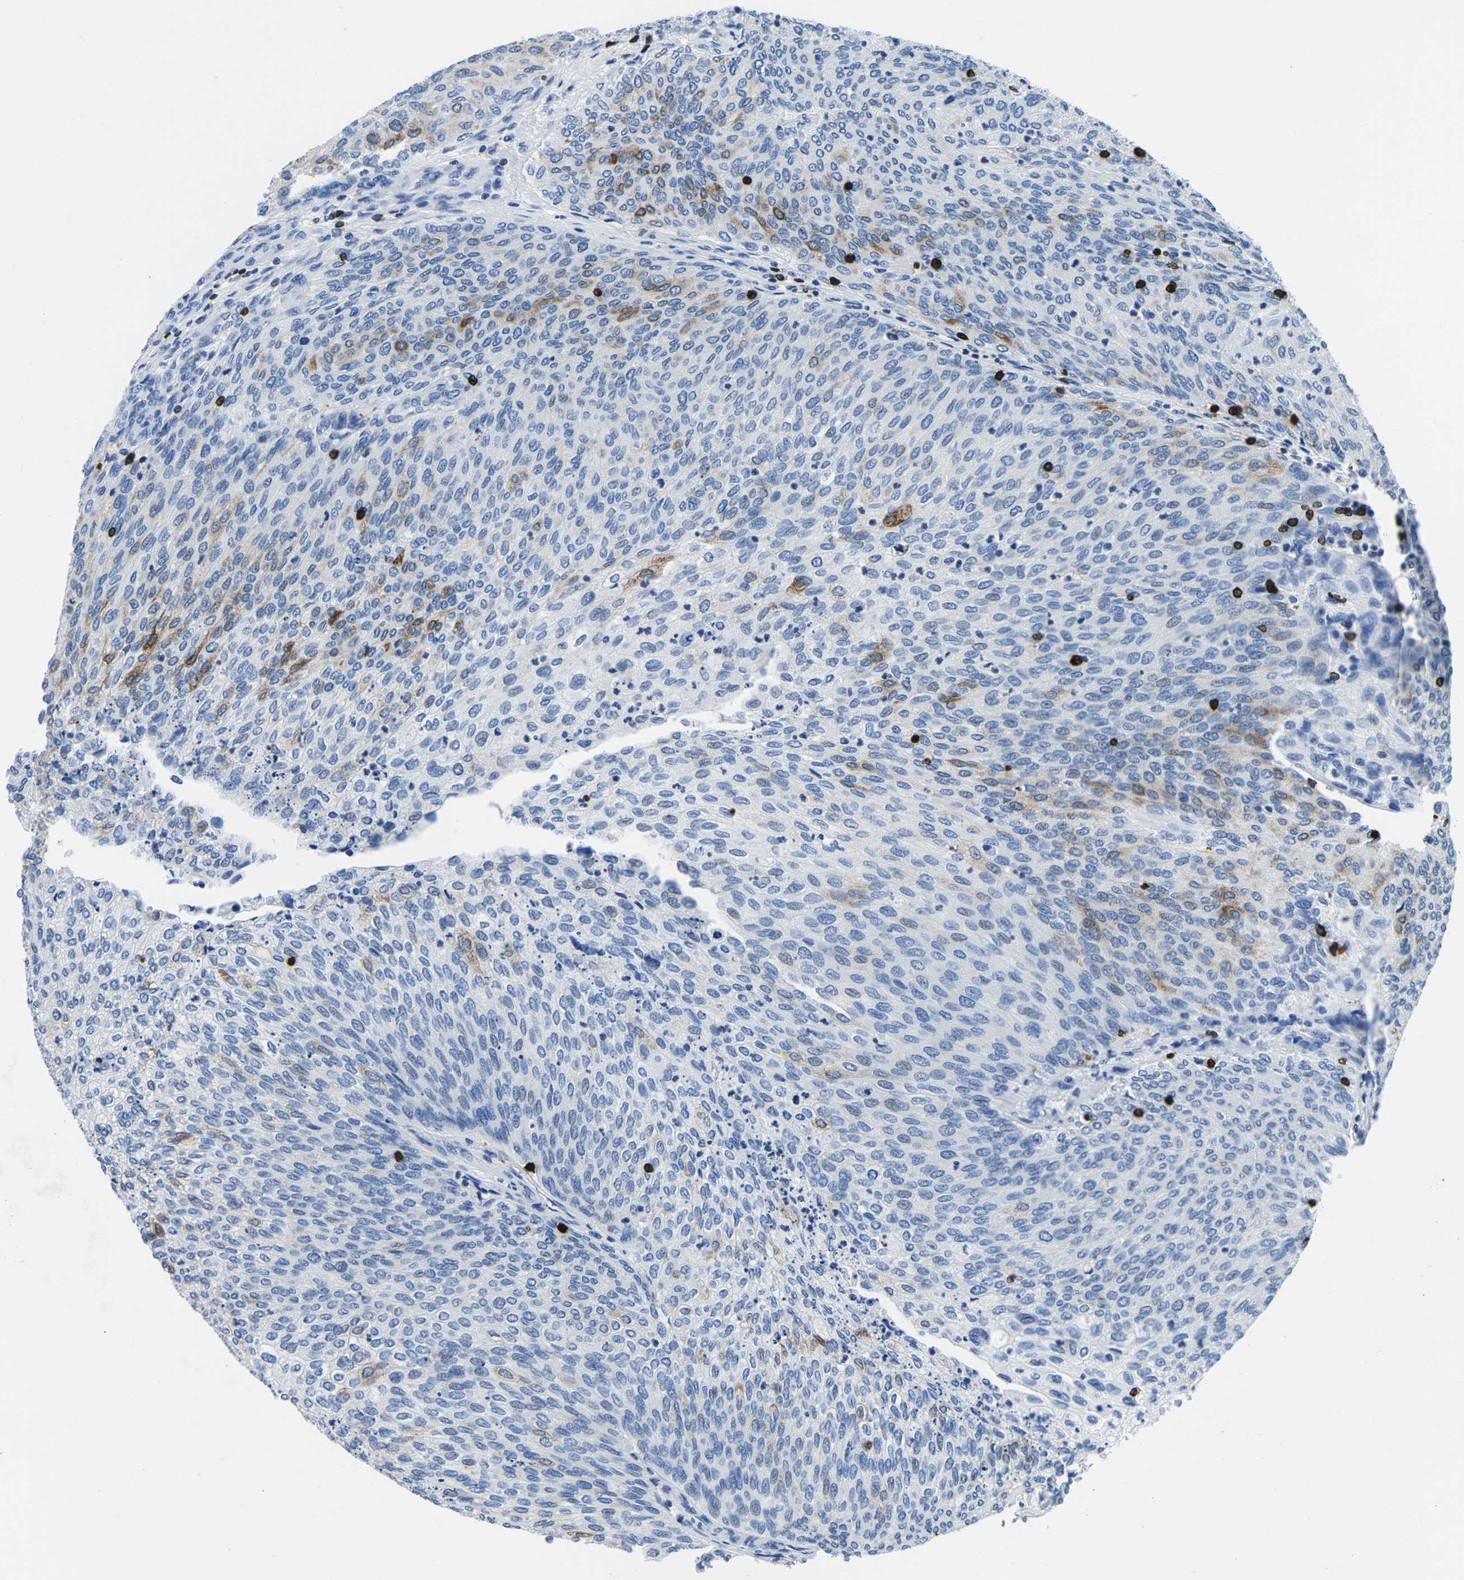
{"staining": {"intensity": "negative", "quantity": "none", "location": "none"}, "tissue": "urothelial cancer", "cell_type": "Tumor cells", "image_type": "cancer", "snomed": [{"axis": "morphology", "description": "Urothelial carcinoma, Low grade"}, {"axis": "topography", "description": "Urinary bladder"}], "caption": "Immunohistochemical staining of human low-grade urothelial carcinoma demonstrates no significant expression in tumor cells. Nuclei are stained in blue.", "gene": "CTSW", "patient": {"sex": "female", "age": 79}}